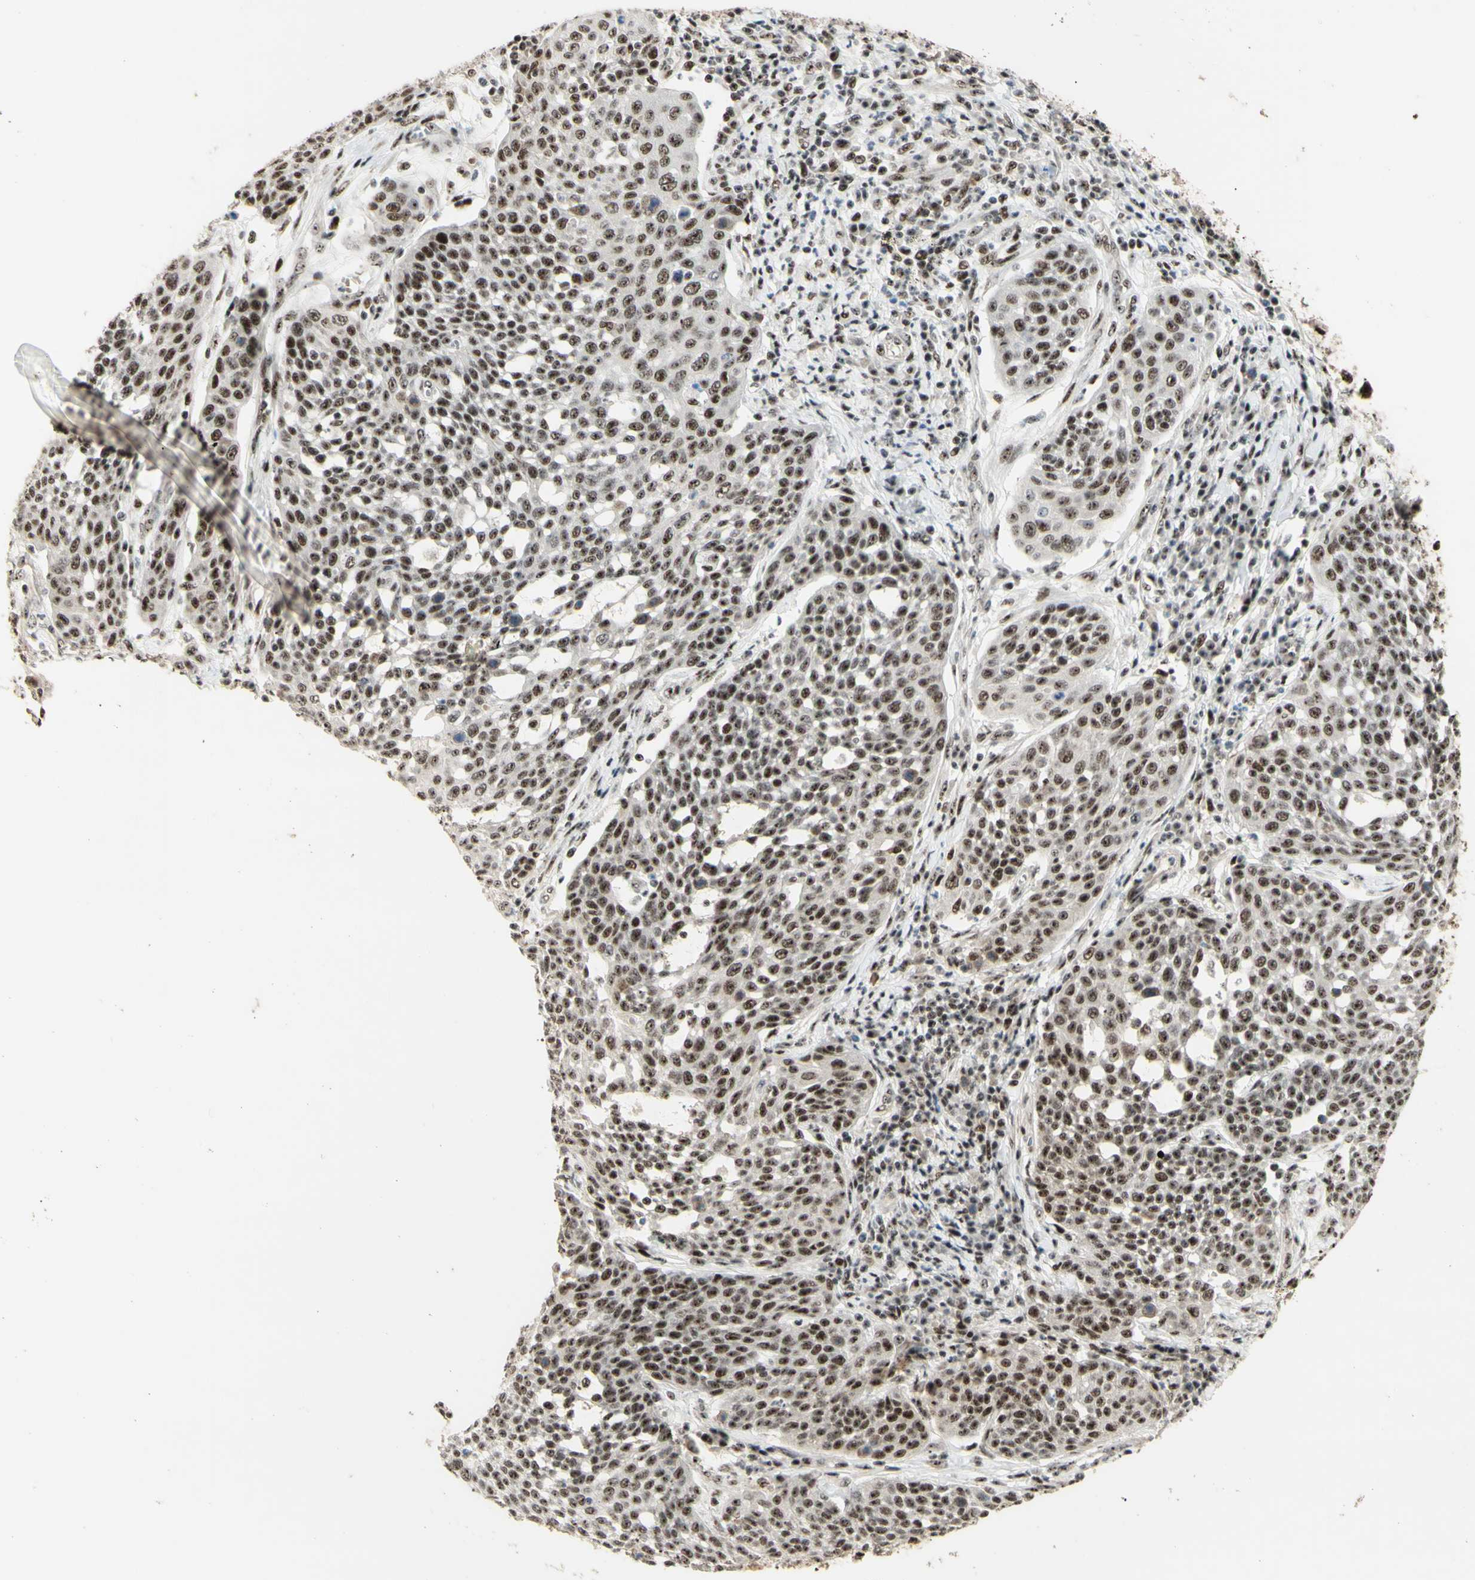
{"staining": {"intensity": "strong", "quantity": "25%-75%", "location": "nuclear"}, "tissue": "cervical cancer", "cell_type": "Tumor cells", "image_type": "cancer", "snomed": [{"axis": "morphology", "description": "Squamous cell carcinoma, NOS"}, {"axis": "topography", "description": "Cervix"}], "caption": "Cervical squamous cell carcinoma was stained to show a protein in brown. There is high levels of strong nuclear staining in about 25%-75% of tumor cells.", "gene": "DHX9", "patient": {"sex": "female", "age": 34}}